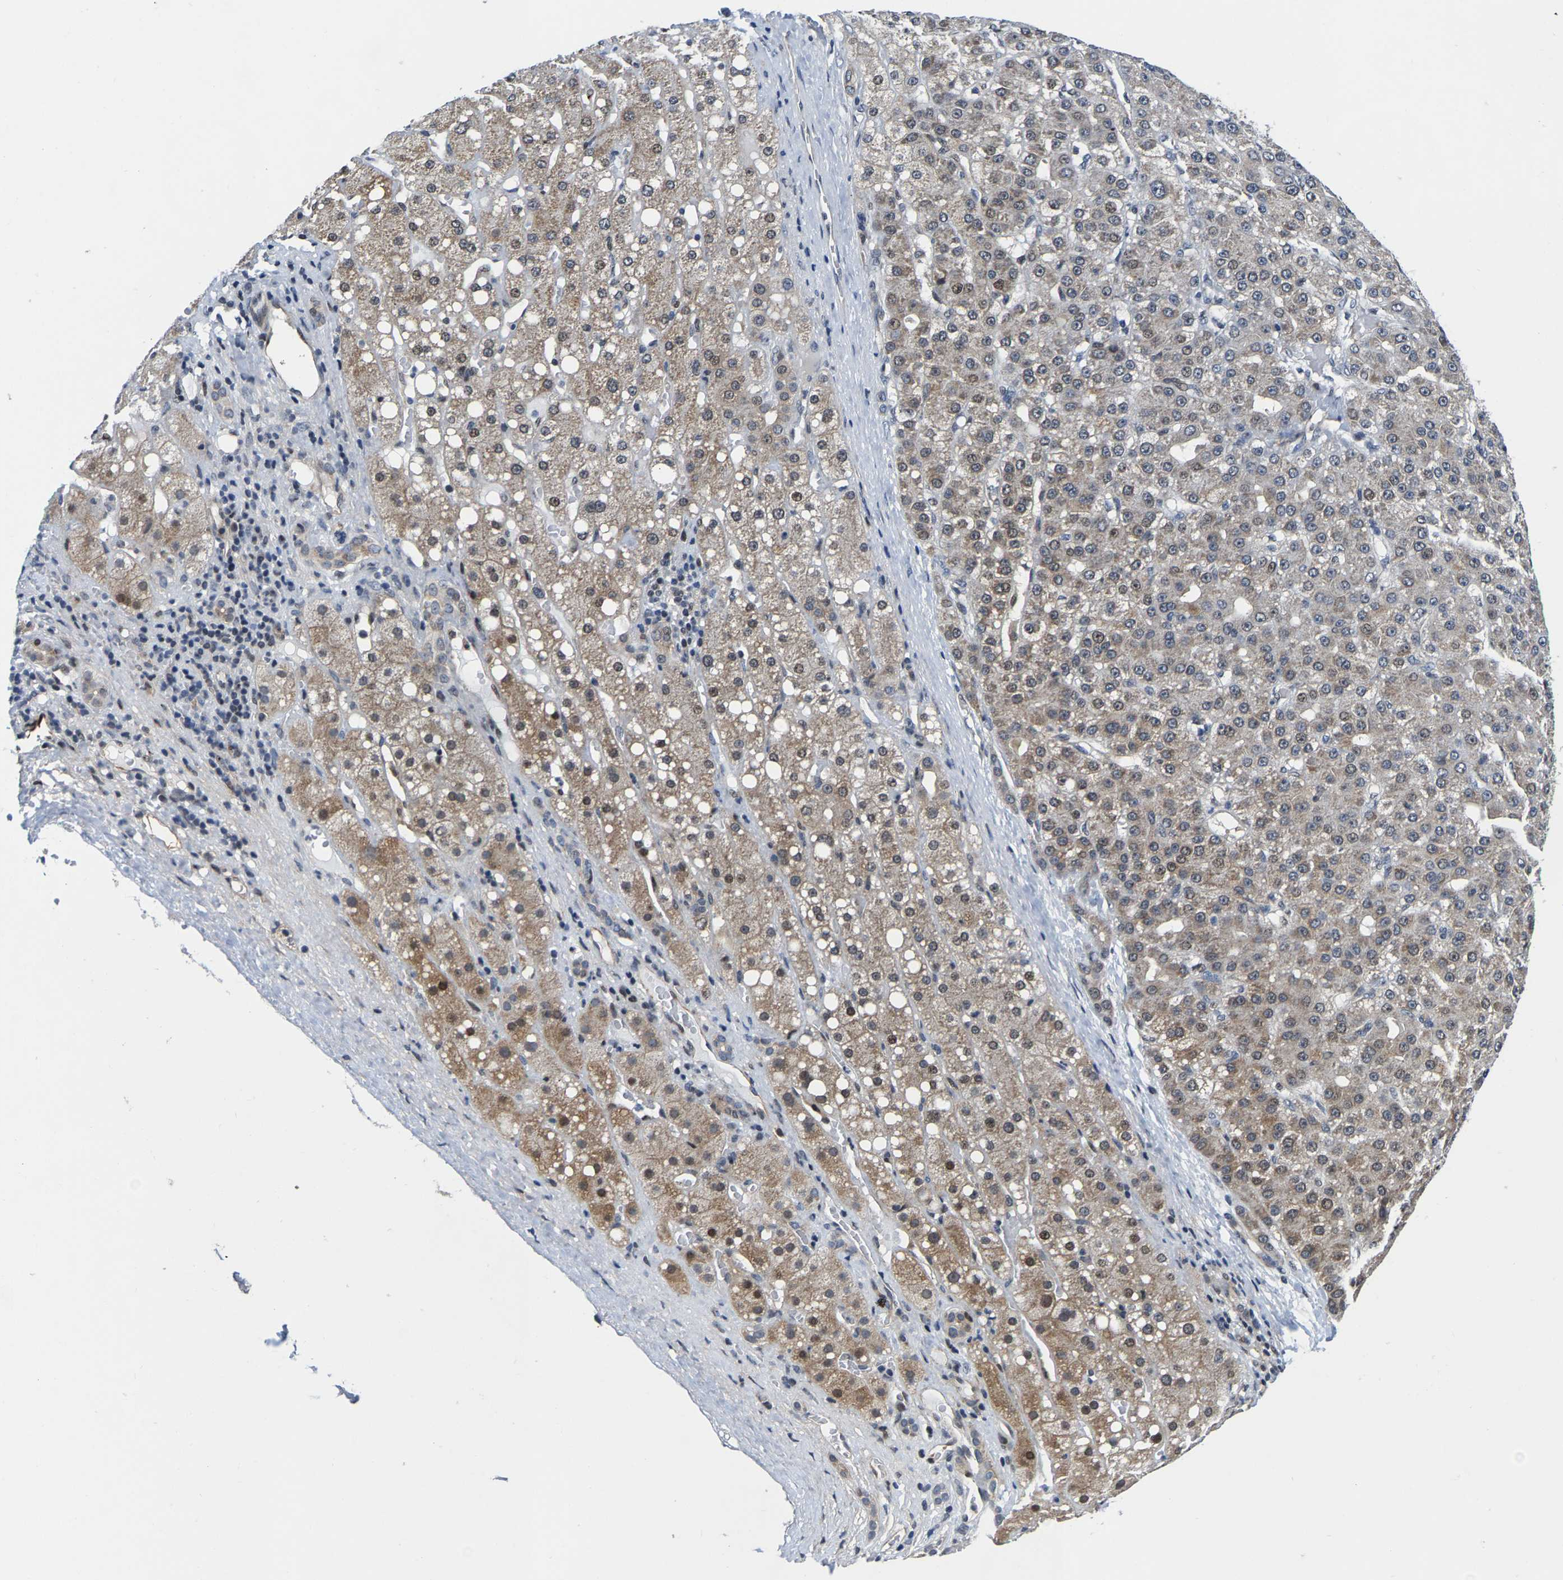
{"staining": {"intensity": "weak", "quantity": ">75%", "location": "cytoplasmic/membranous,nuclear"}, "tissue": "liver cancer", "cell_type": "Tumor cells", "image_type": "cancer", "snomed": [{"axis": "morphology", "description": "Carcinoma, Hepatocellular, NOS"}, {"axis": "topography", "description": "Liver"}], "caption": "IHC of human liver cancer (hepatocellular carcinoma) demonstrates low levels of weak cytoplasmic/membranous and nuclear positivity in approximately >75% of tumor cells.", "gene": "GTPBP10", "patient": {"sex": "male", "age": 67}}